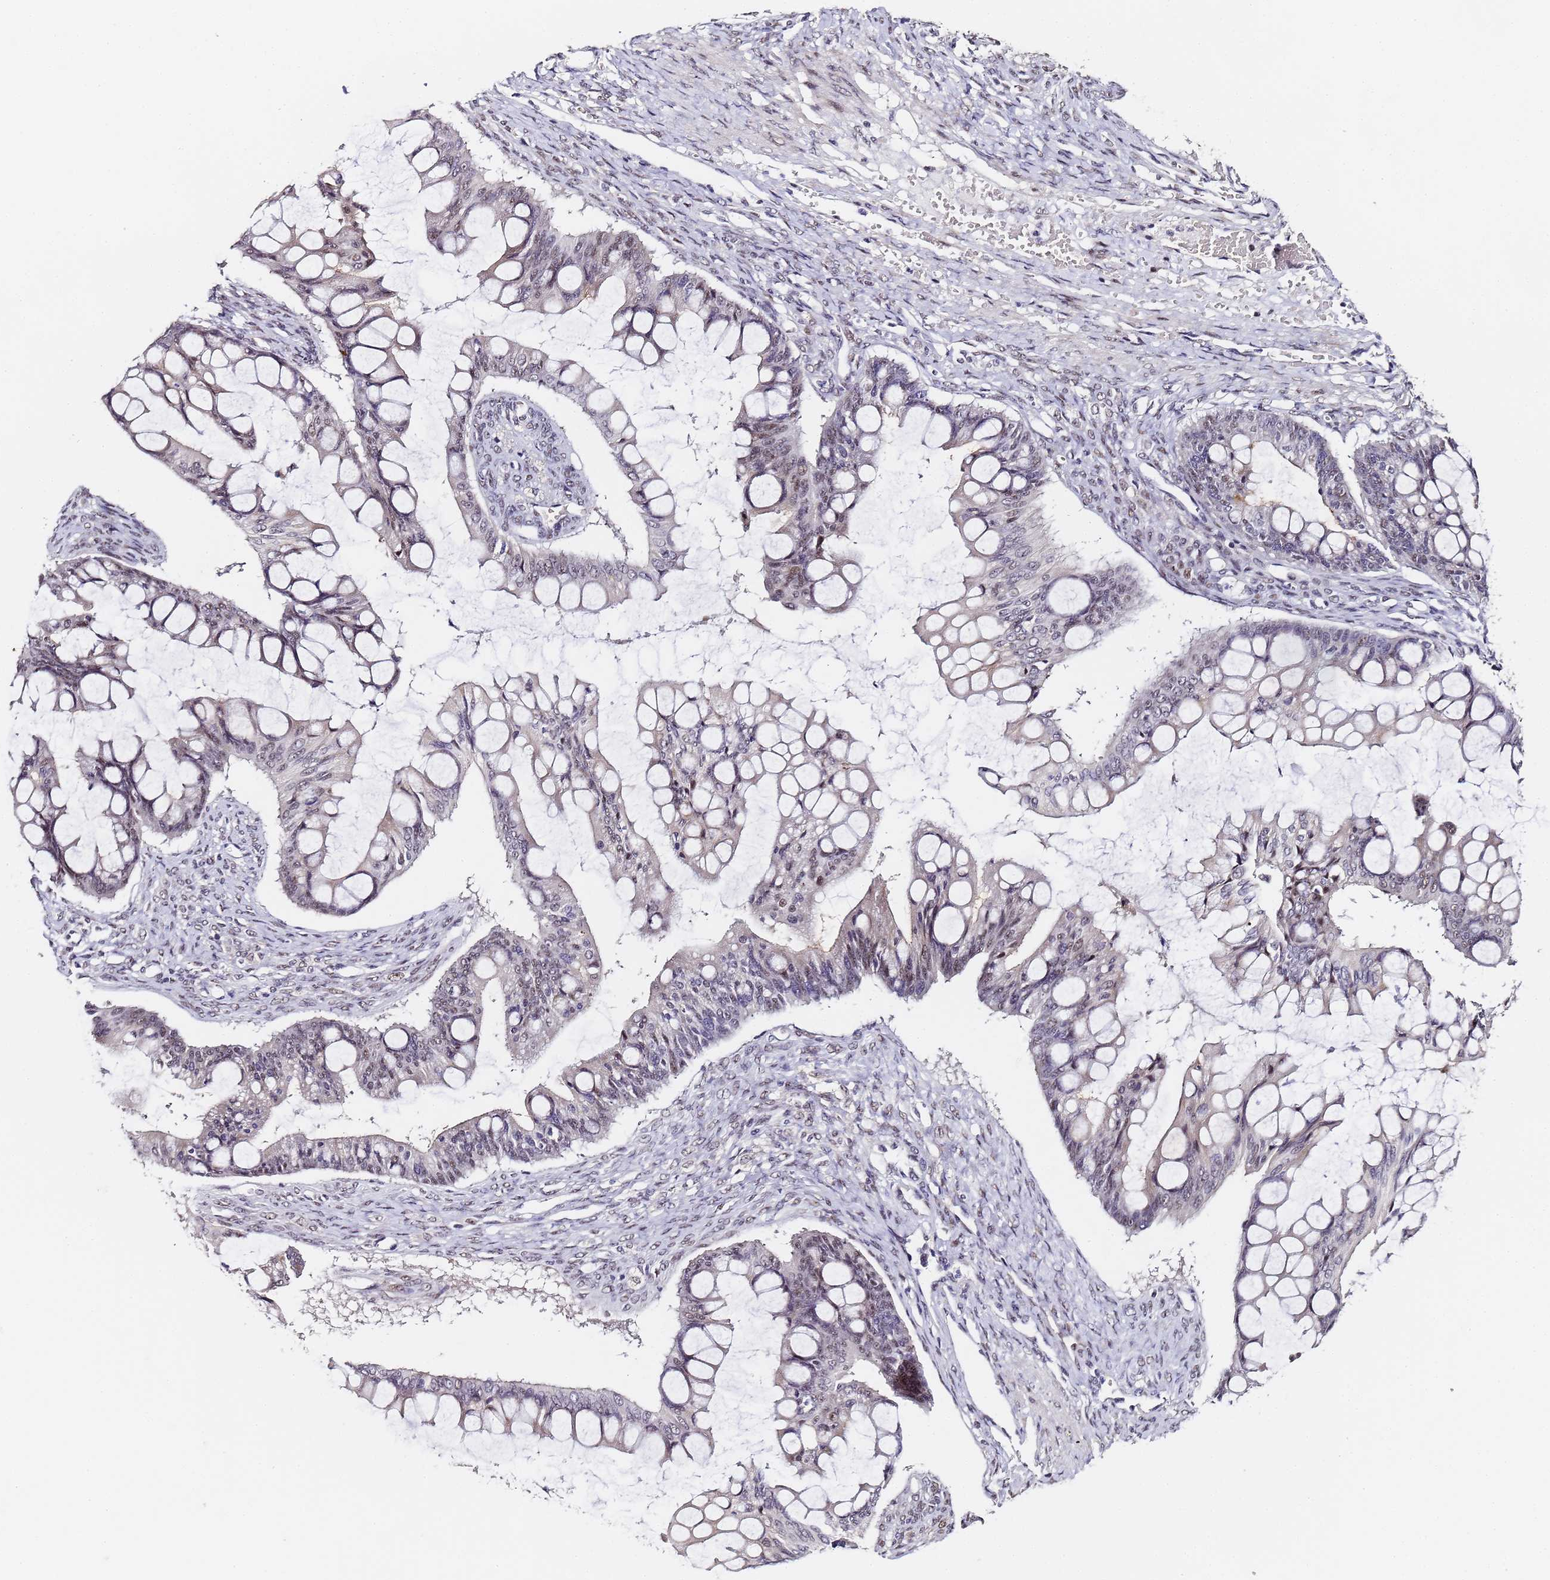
{"staining": {"intensity": "negative", "quantity": "none", "location": "none"}, "tissue": "ovarian cancer", "cell_type": "Tumor cells", "image_type": "cancer", "snomed": [{"axis": "morphology", "description": "Cystadenocarcinoma, mucinous, NOS"}, {"axis": "topography", "description": "Ovary"}], "caption": "Immunohistochemistry (IHC) histopathology image of neoplastic tissue: human ovarian cancer (mucinous cystadenocarcinoma) stained with DAB (3,3'-diaminobenzidine) exhibits no significant protein positivity in tumor cells.", "gene": "FNBP4", "patient": {"sex": "female", "age": 73}}